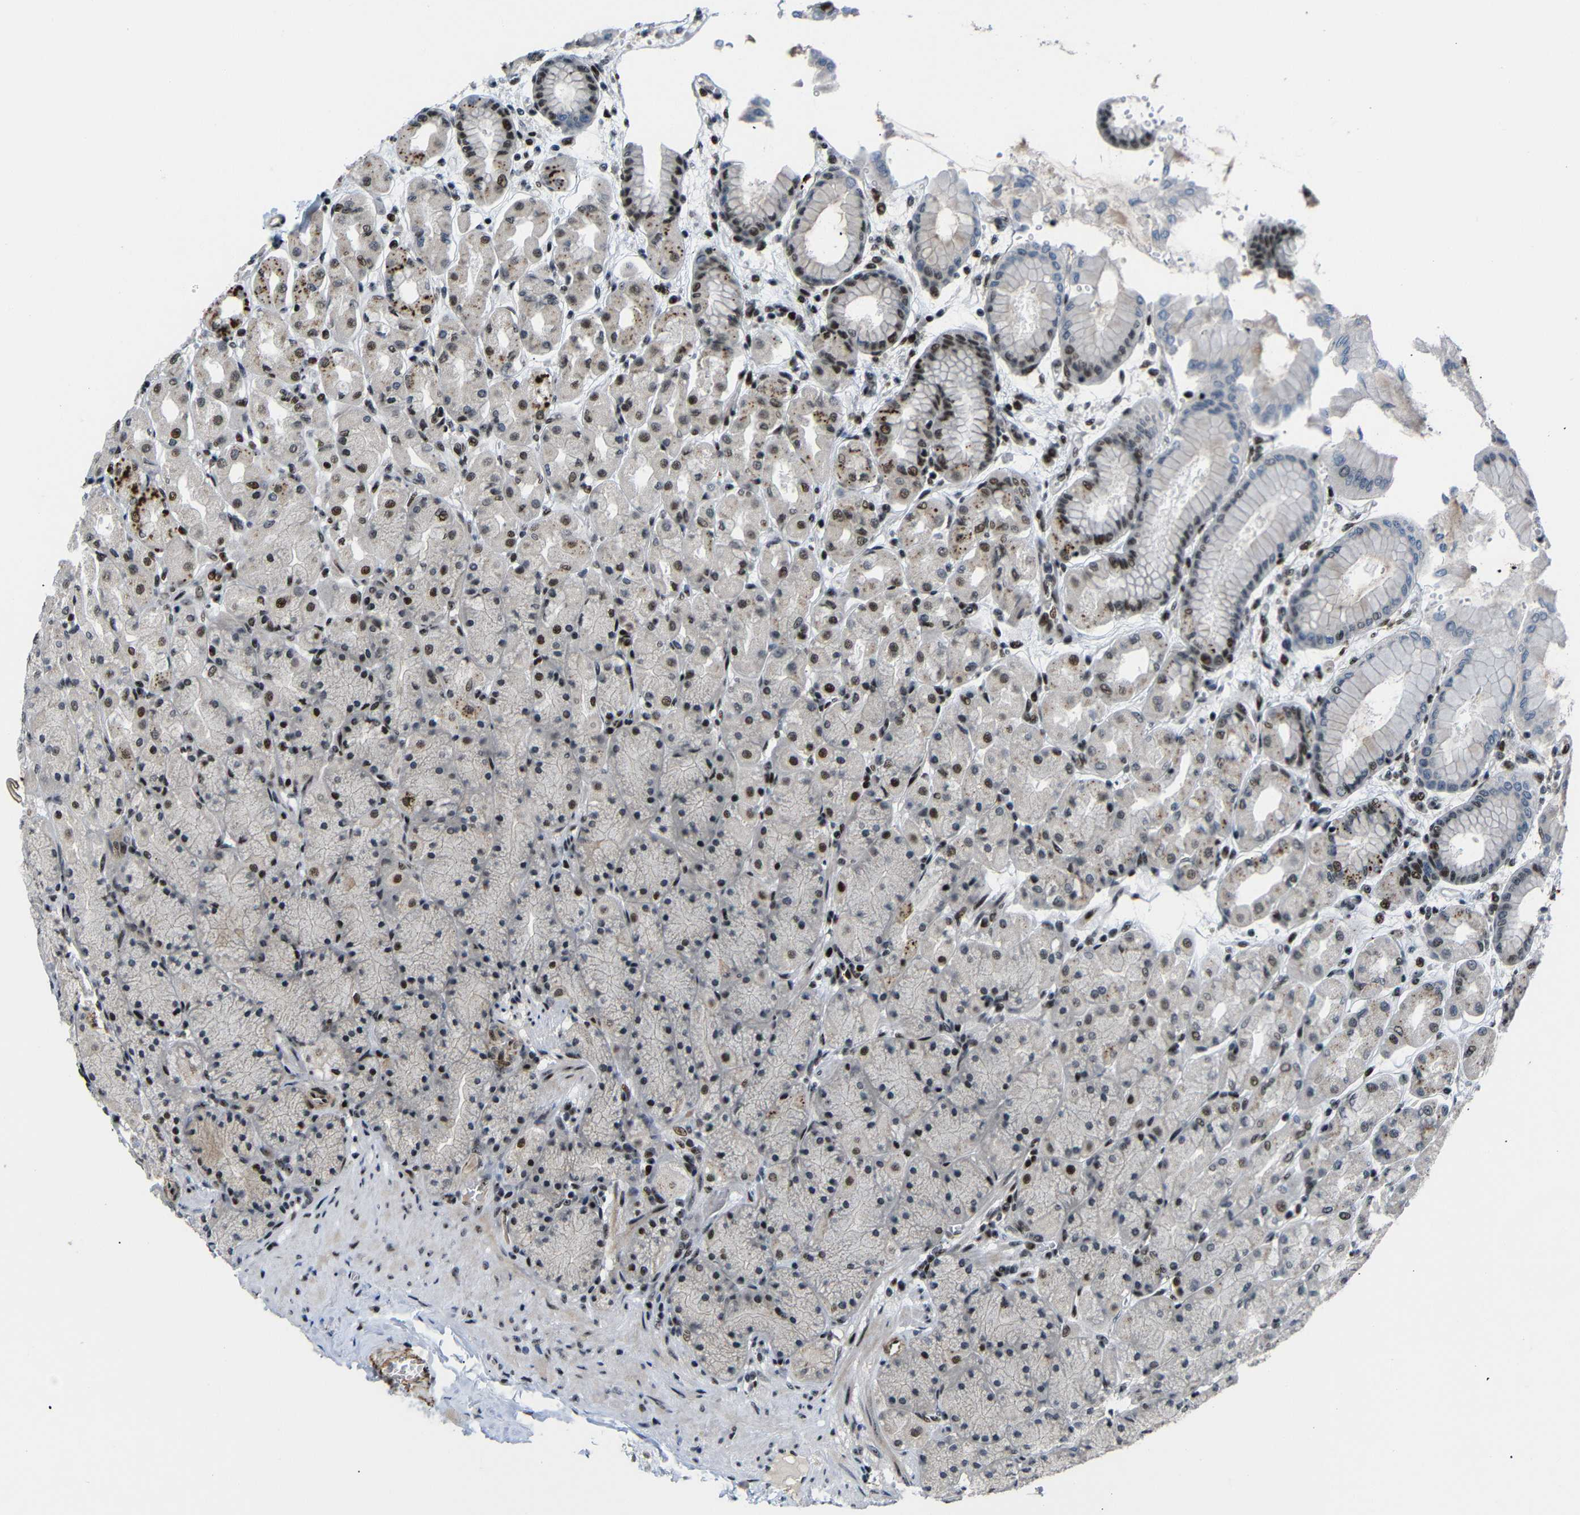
{"staining": {"intensity": "strong", "quantity": "25%-75%", "location": "cytoplasmic/membranous,nuclear"}, "tissue": "stomach", "cell_type": "Glandular cells", "image_type": "normal", "snomed": [{"axis": "morphology", "description": "Normal tissue, NOS"}, {"axis": "topography", "description": "Stomach, upper"}], "caption": "Unremarkable stomach demonstrates strong cytoplasmic/membranous,nuclear staining in about 25%-75% of glandular cells, visualized by immunohistochemistry. (IHC, brightfield microscopy, high magnification).", "gene": "SETDB2", "patient": {"sex": "female", "age": 56}}